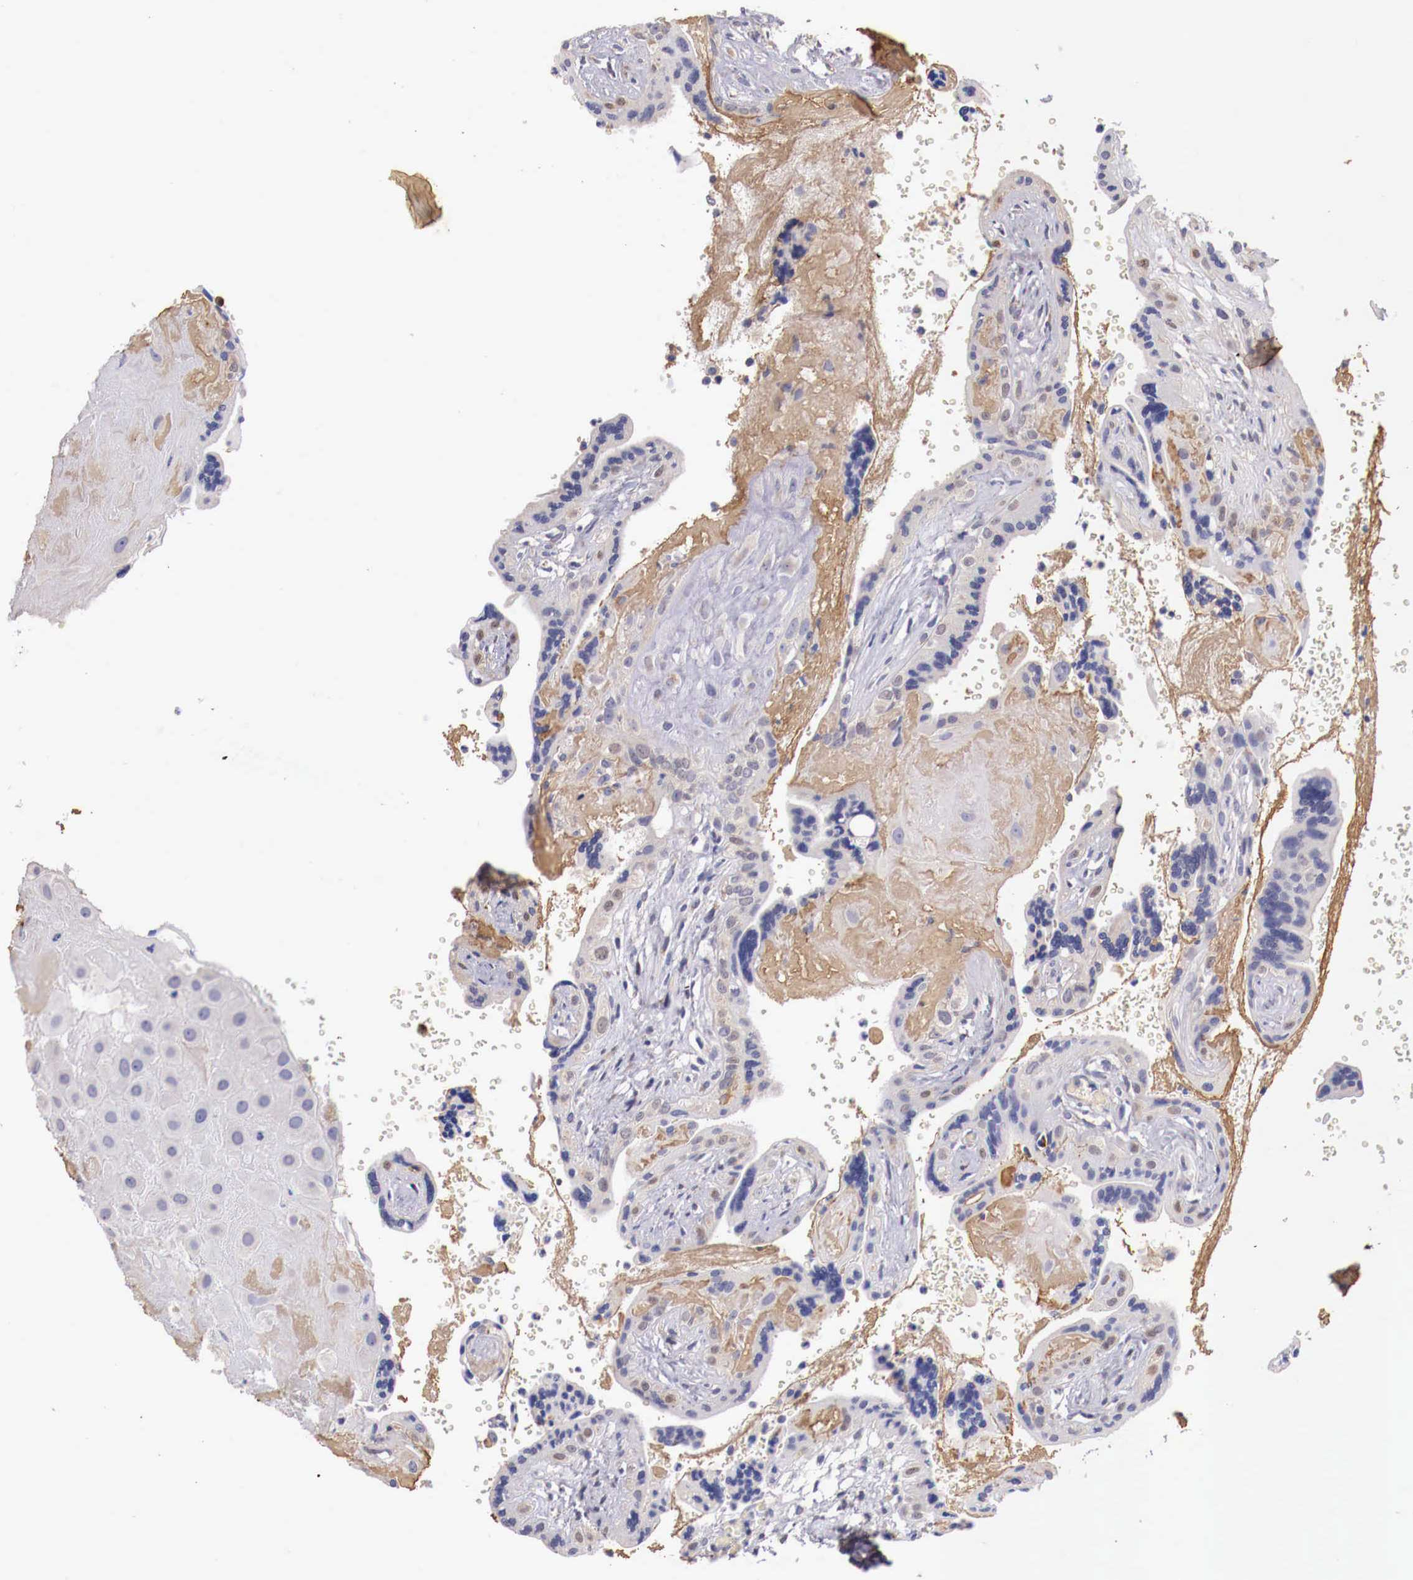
{"staining": {"intensity": "negative", "quantity": "none", "location": "none"}, "tissue": "placenta", "cell_type": "Decidual cells", "image_type": "normal", "snomed": [{"axis": "morphology", "description": "Normal tissue, NOS"}, {"axis": "topography", "description": "Placenta"}], "caption": "A high-resolution image shows IHC staining of unremarkable placenta, which shows no significant expression in decidual cells.", "gene": "PITPNA", "patient": {"sex": "female", "age": 24}}